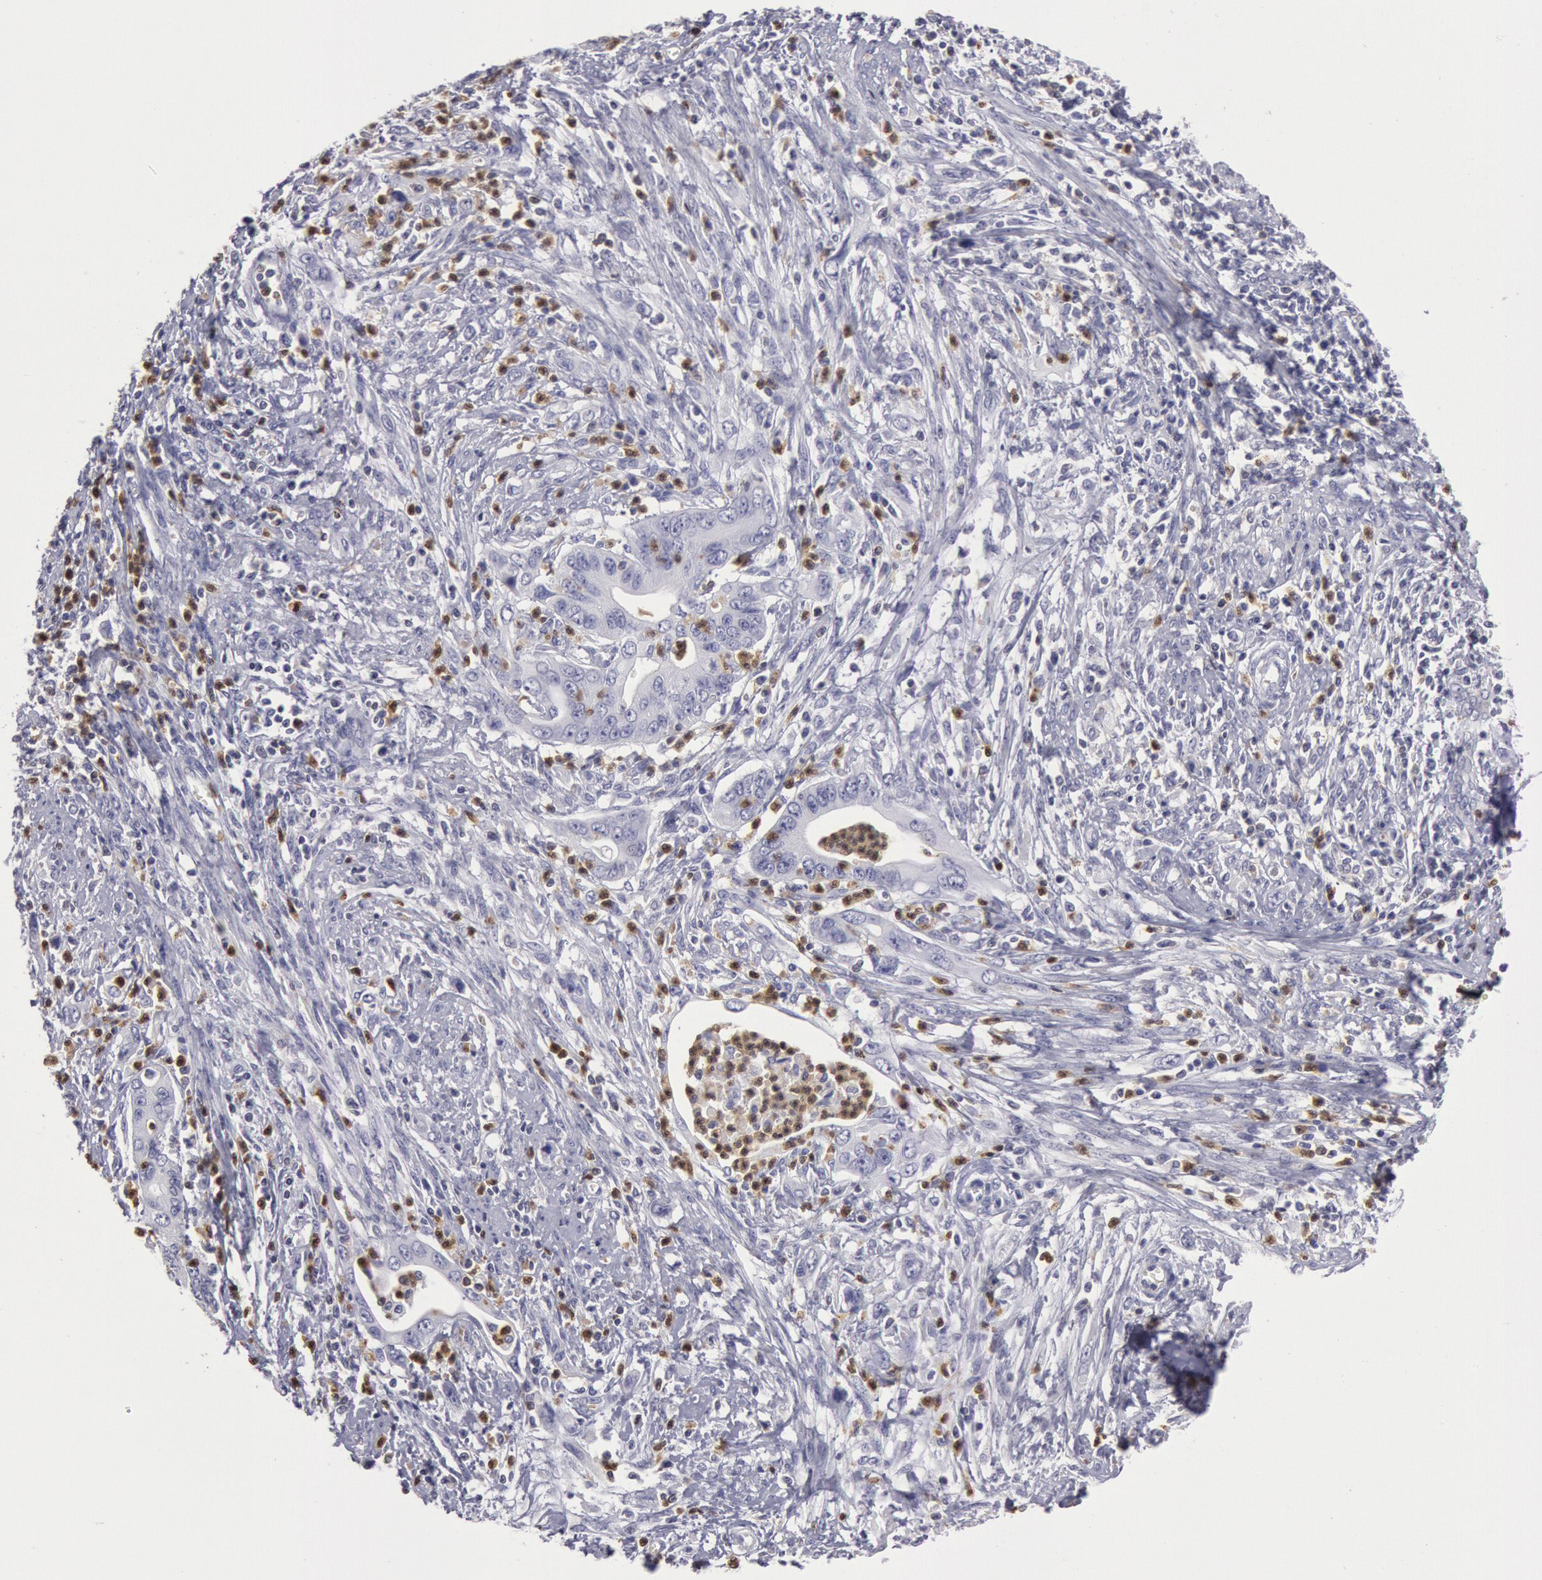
{"staining": {"intensity": "negative", "quantity": "none", "location": "none"}, "tissue": "cervical cancer", "cell_type": "Tumor cells", "image_type": "cancer", "snomed": [{"axis": "morphology", "description": "Normal tissue, NOS"}, {"axis": "morphology", "description": "Adenocarcinoma, NOS"}, {"axis": "topography", "description": "Cervix"}], "caption": "The immunohistochemistry (IHC) photomicrograph has no significant staining in tumor cells of cervical adenocarcinoma tissue. (Brightfield microscopy of DAB (3,3'-diaminobenzidine) immunohistochemistry (IHC) at high magnification).", "gene": "RAB27A", "patient": {"sex": "female", "age": 34}}